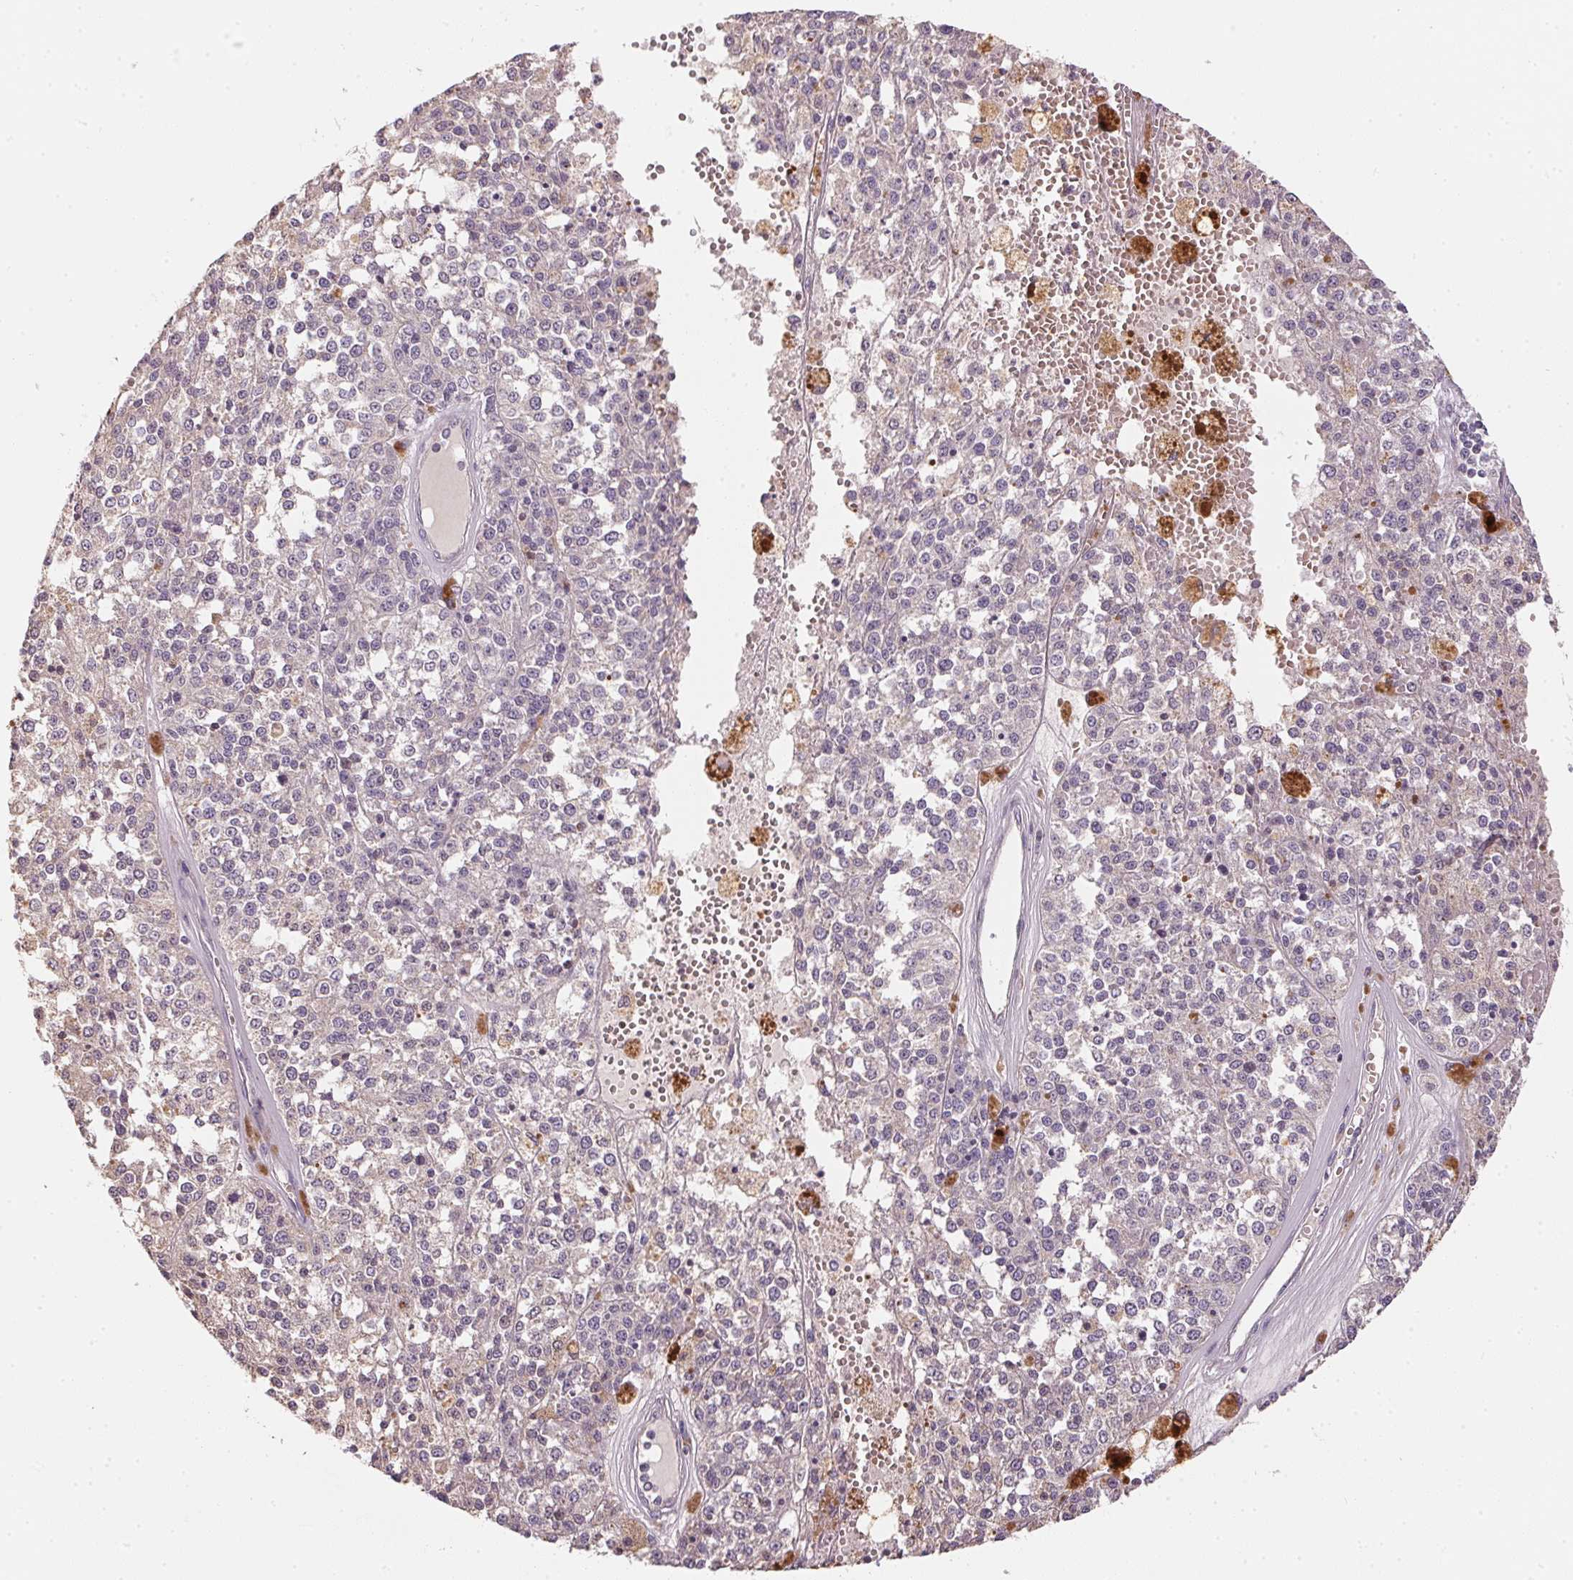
{"staining": {"intensity": "negative", "quantity": "none", "location": "none"}, "tissue": "melanoma", "cell_type": "Tumor cells", "image_type": "cancer", "snomed": [{"axis": "morphology", "description": "Malignant melanoma, Metastatic site"}, {"axis": "topography", "description": "Lymph node"}], "caption": "High magnification brightfield microscopy of melanoma stained with DAB (3,3'-diaminobenzidine) (brown) and counterstained with hematoxylin (blue): tumor cells show no significant expression.", "gene": "ALDH8A1", "patient": {"sex": "female", "age": 64}}